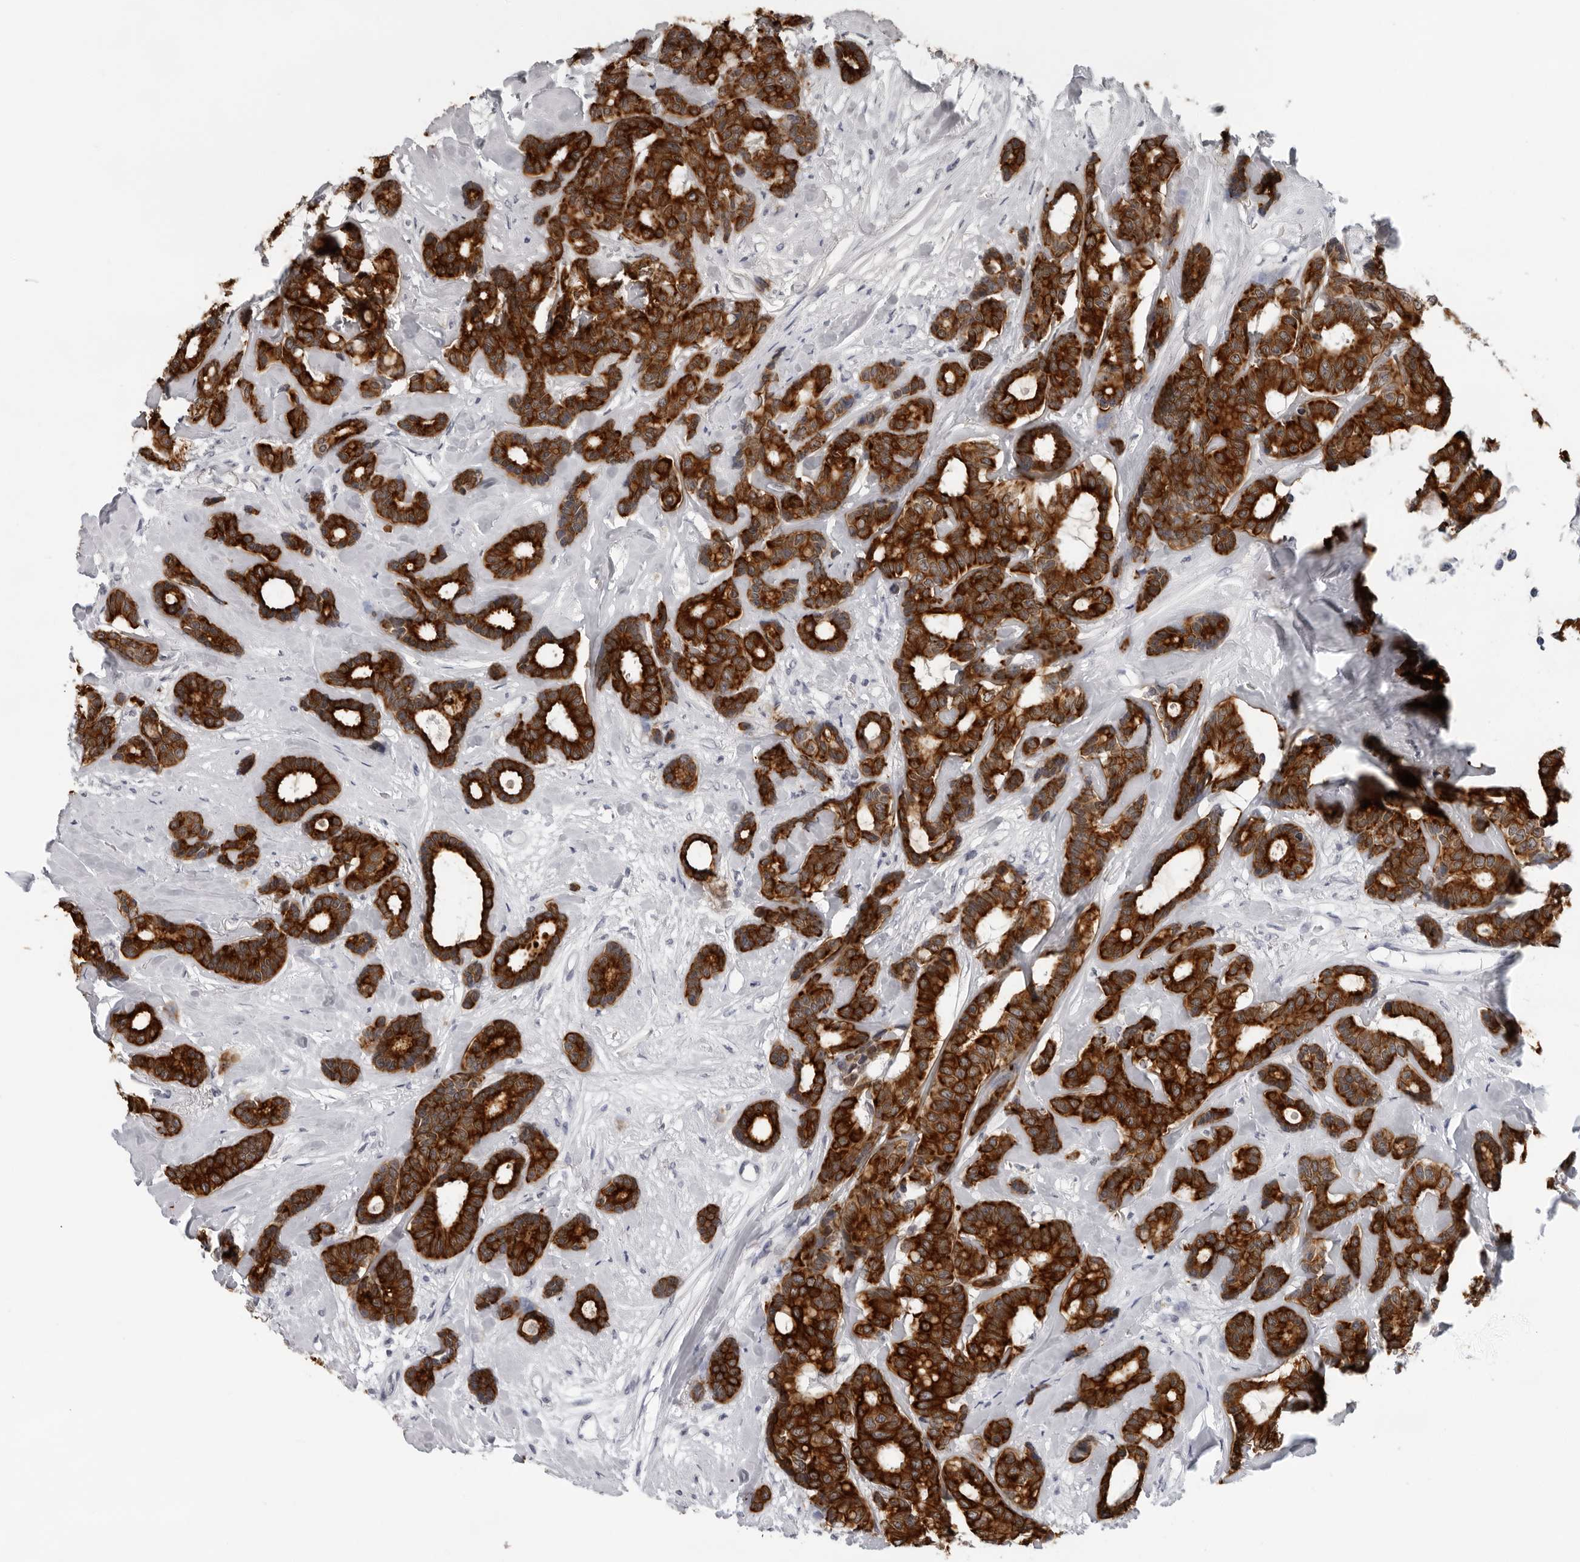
{"staining": {"intensity": "strong", "quantity": ">75%", "location": "cytoplasmic/membranous"}, "tissue": "breast cancer", "cell_type": "Tumor cells", "image_type": "cancer", "snomed": [{"axis": "morphology", "description": "Duct carcinoma"}, {"axis": "topography", "description": "Breast"}], "caption": "Immunohistochemistry (IHC) image of human invasive ductal carcinoma (breast) stained for a protein (brown), which displays high levels of strong cytoplasmic/membranous staining in approximately >75% of tumor cells.", "gene": "CCDC28B", "patient": {"sex": "female", "age": 87}}